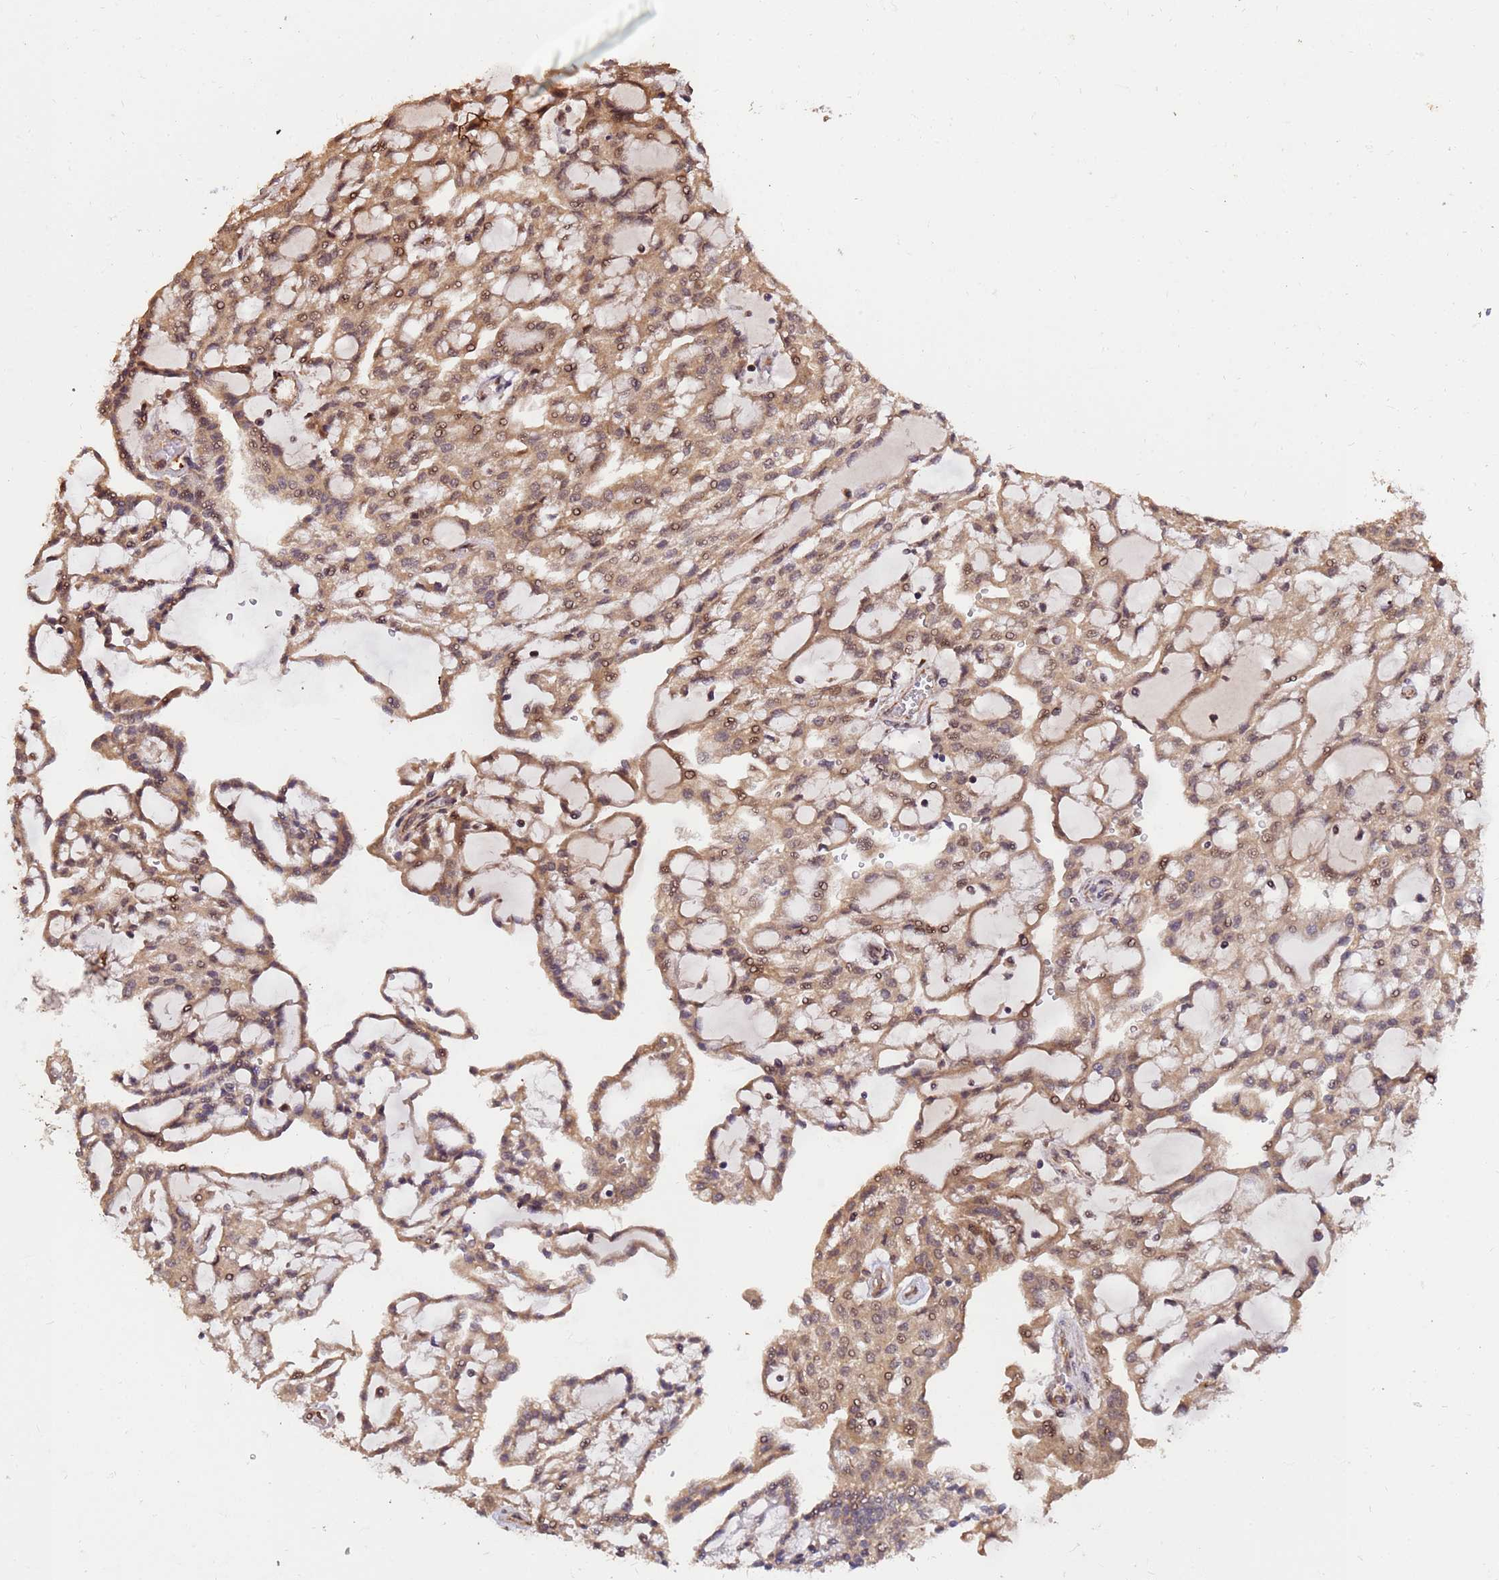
{"staining": {"intensity": "moderate", "quantity": ">75%", "location": "cytoplasmic/membranous,nuclear"}, "tissue": "renal cancer", "cell_type": "Tumor cells", "image_type": "cancer", "snomed": [{"axis": "morphology", "description": "Adenocarcinoma, NOS"}, {"axis": "topography", "description": "Kidney"}], "caption": "This histopathology image displays renal adenocarcinoma stained with IHC to label a protein in brown. The cytoplasmic/membranous and nuclear of tumor cells show moderate positivity for the protein. Nuclei are counter-stained blue.", "gene": "ZNF619", "patient": {"sex": "male", "age": 63}}